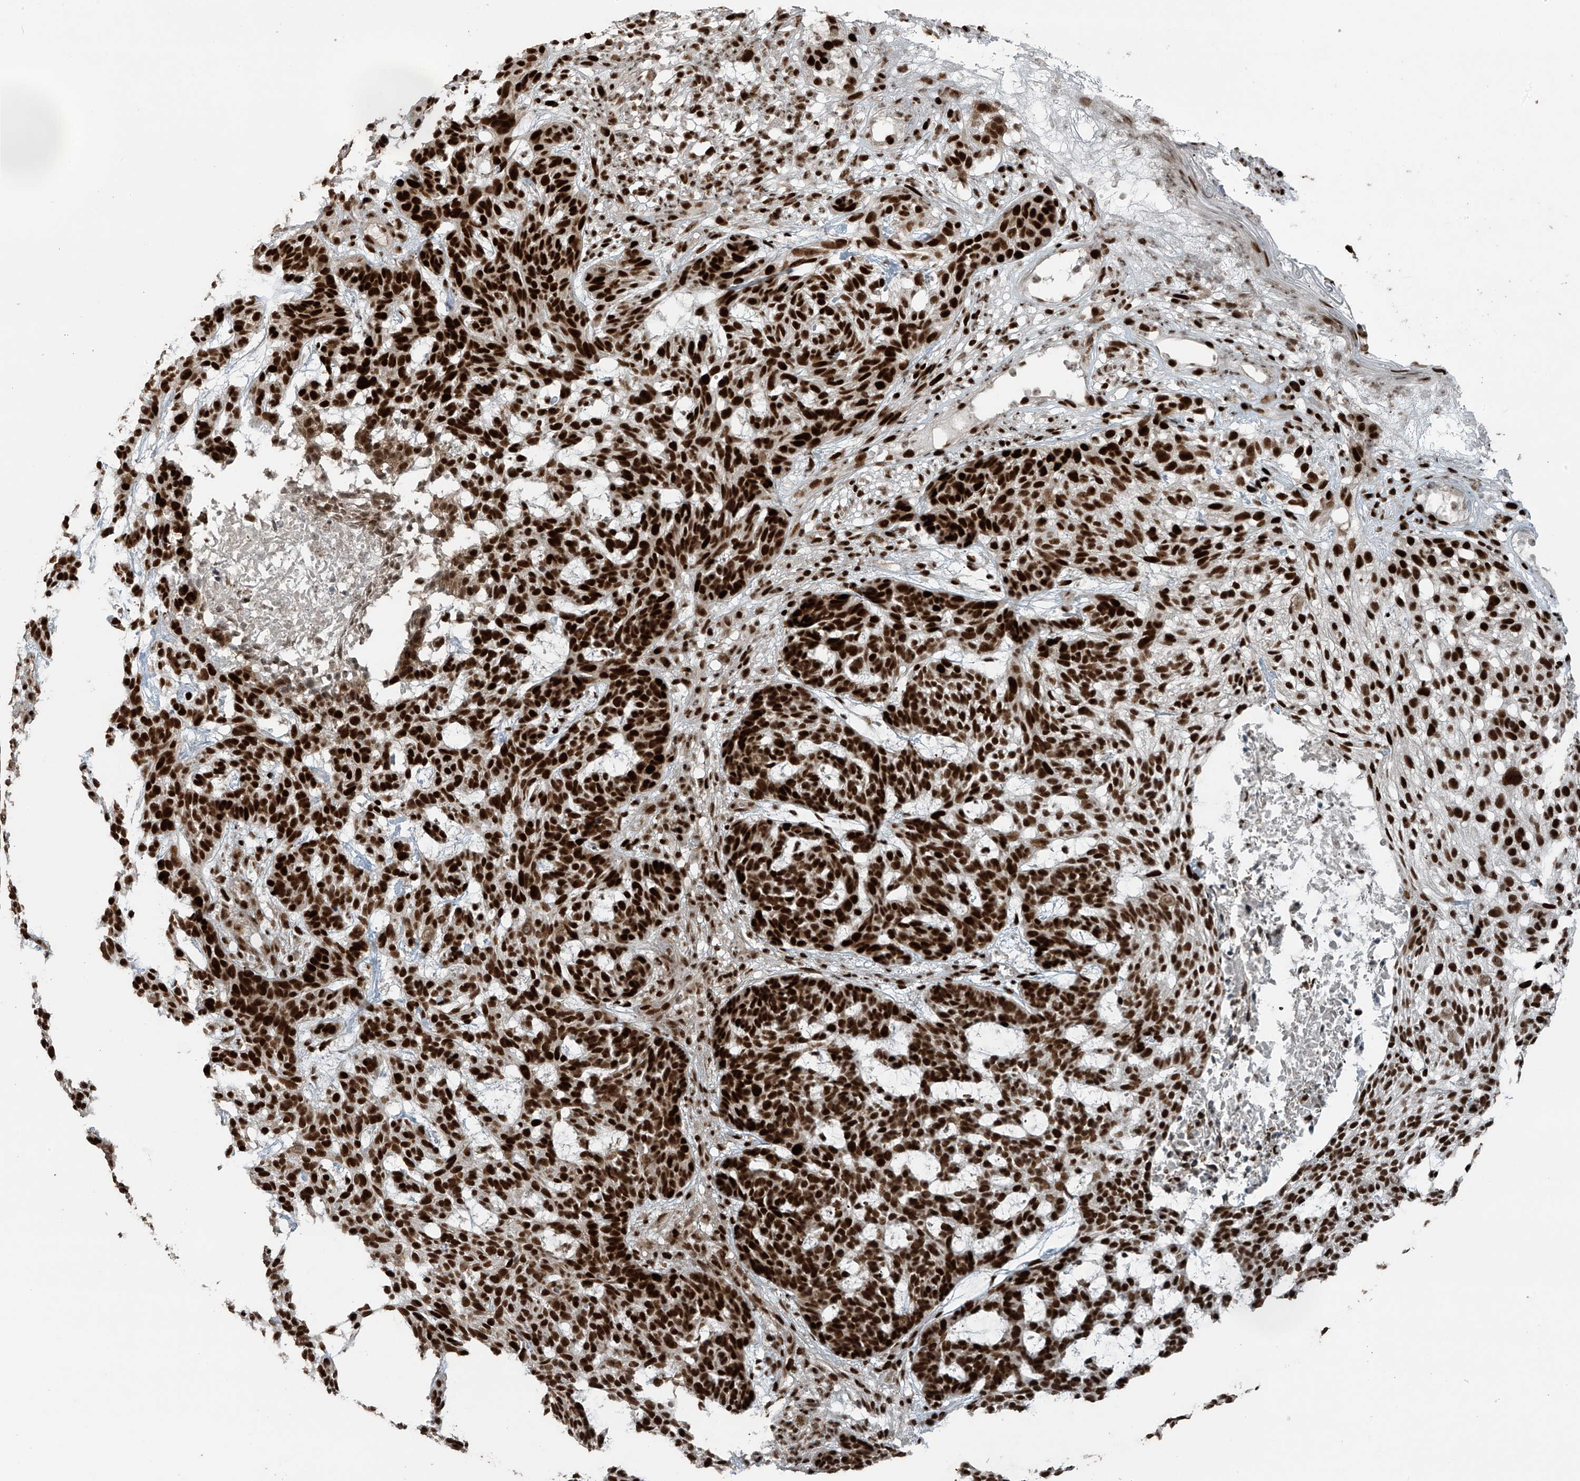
{"staining": {"intensity": "strong", "quantity": ">75%", "location": "nuclear"}, "tissue": "skin cancer", "cell_type": "Tumor cells", "image_type": "cancer", "snomed": [{"axis": "morphology", "description": "Basal cell carcinoma"}, {"axis": "topography", "description": "Skin"}], "caption": "Skin cancer was stained to show a protein in brown. There is high levels of strong nuclear positivity in approximately >75% of tumor cells. (Brightfield microscopy of DAB IHC at high magnification).", "gene": "PCNP", "patient": {"sex": "male", "age": 85}}